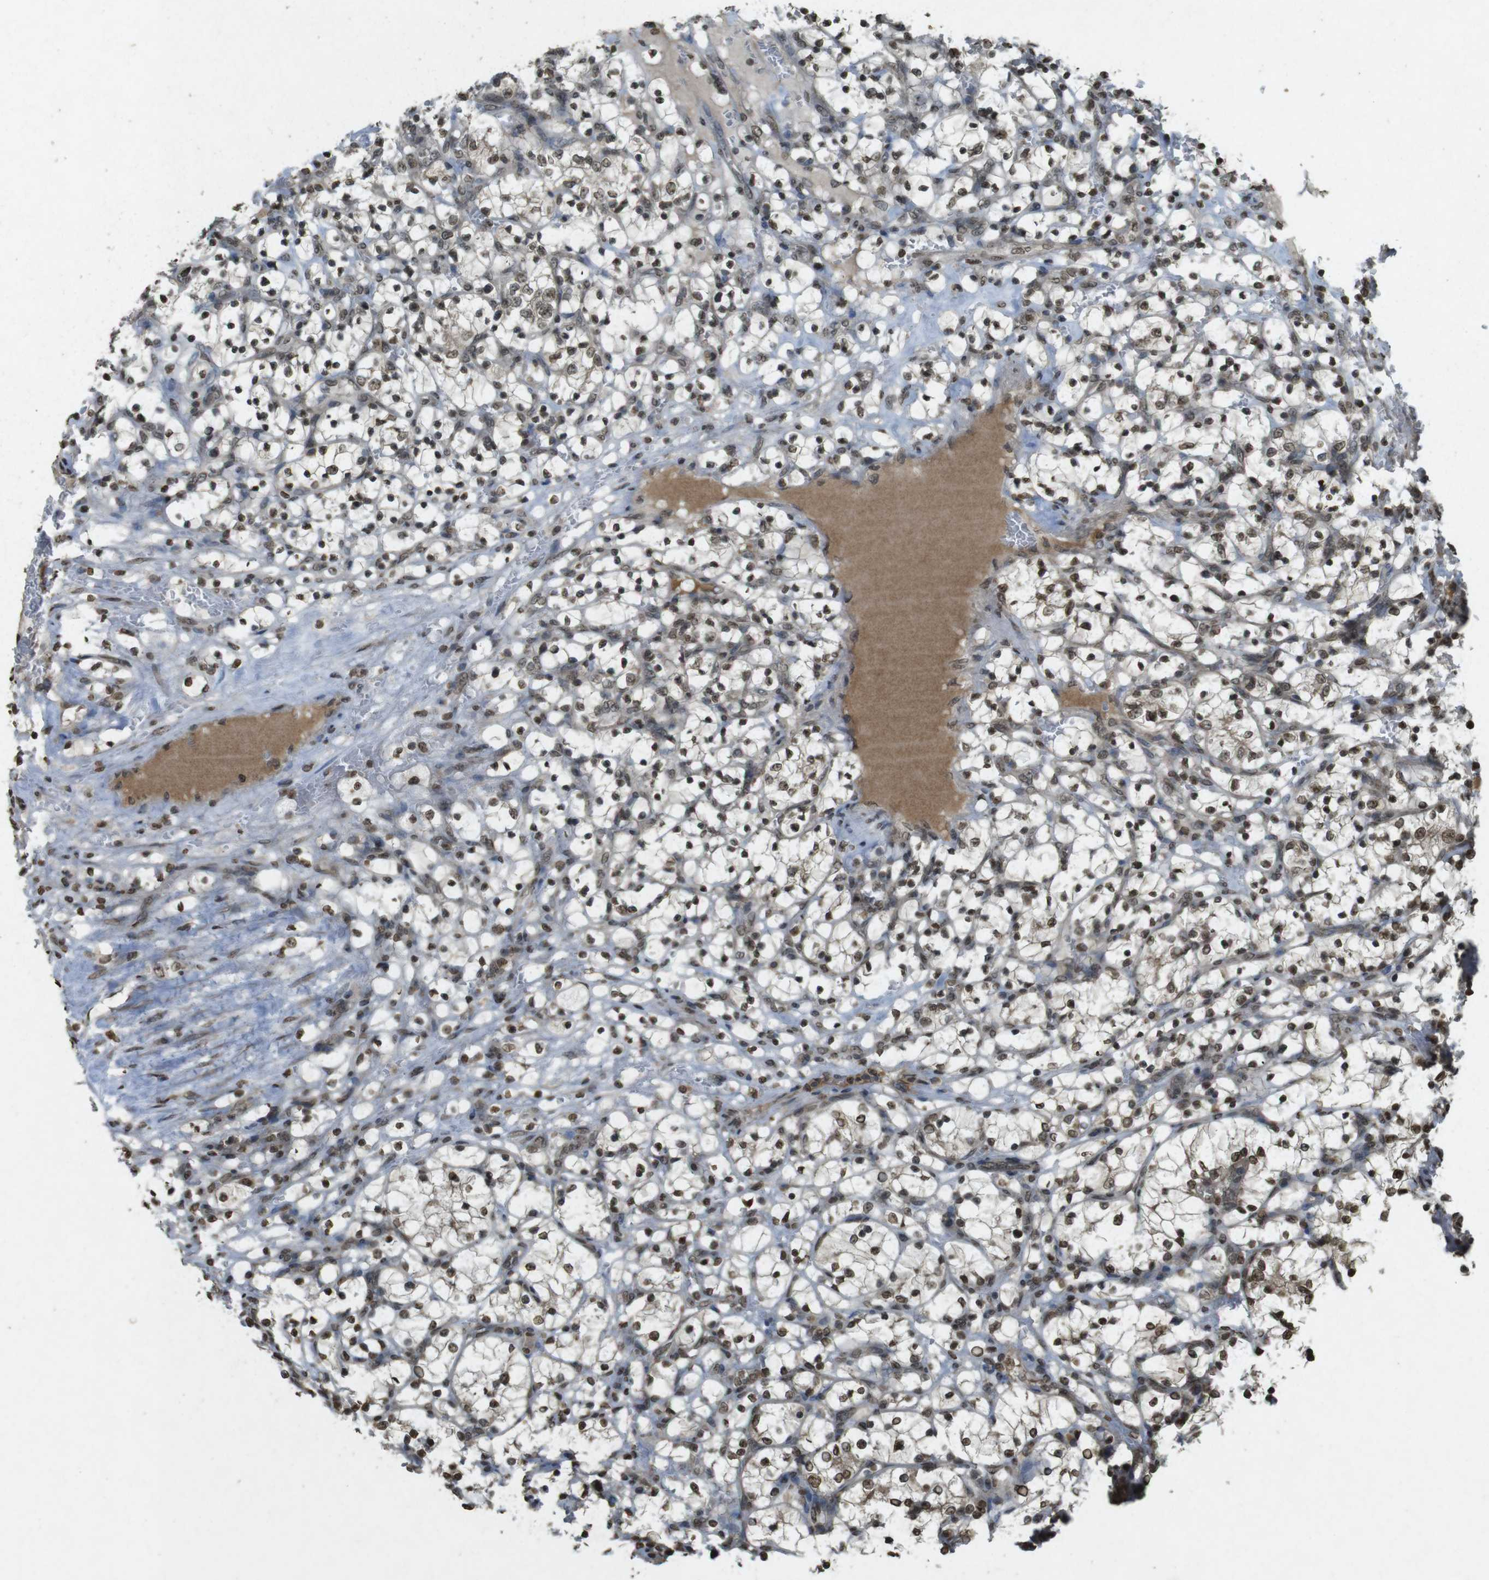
{"staining": {"intensity": "moderate", "quantity": ">75%", "location": "nuclear"}, "tissue": "renal cancer", "cell_type": "Tumor cells", "image_type": "cancer", "snomed": [{"axis": "morphology", "description": "Adenocarcinoma, NOS"}, {"axis": "topography", "description": "Kidney"}], "caption": "This is an image of immunohistochemistry staining of renal cancer, which shows moderate expression in the nuclear of tumor cells.", "gene": "ORC4", "patient": {"sex": "female", "age": 69}}